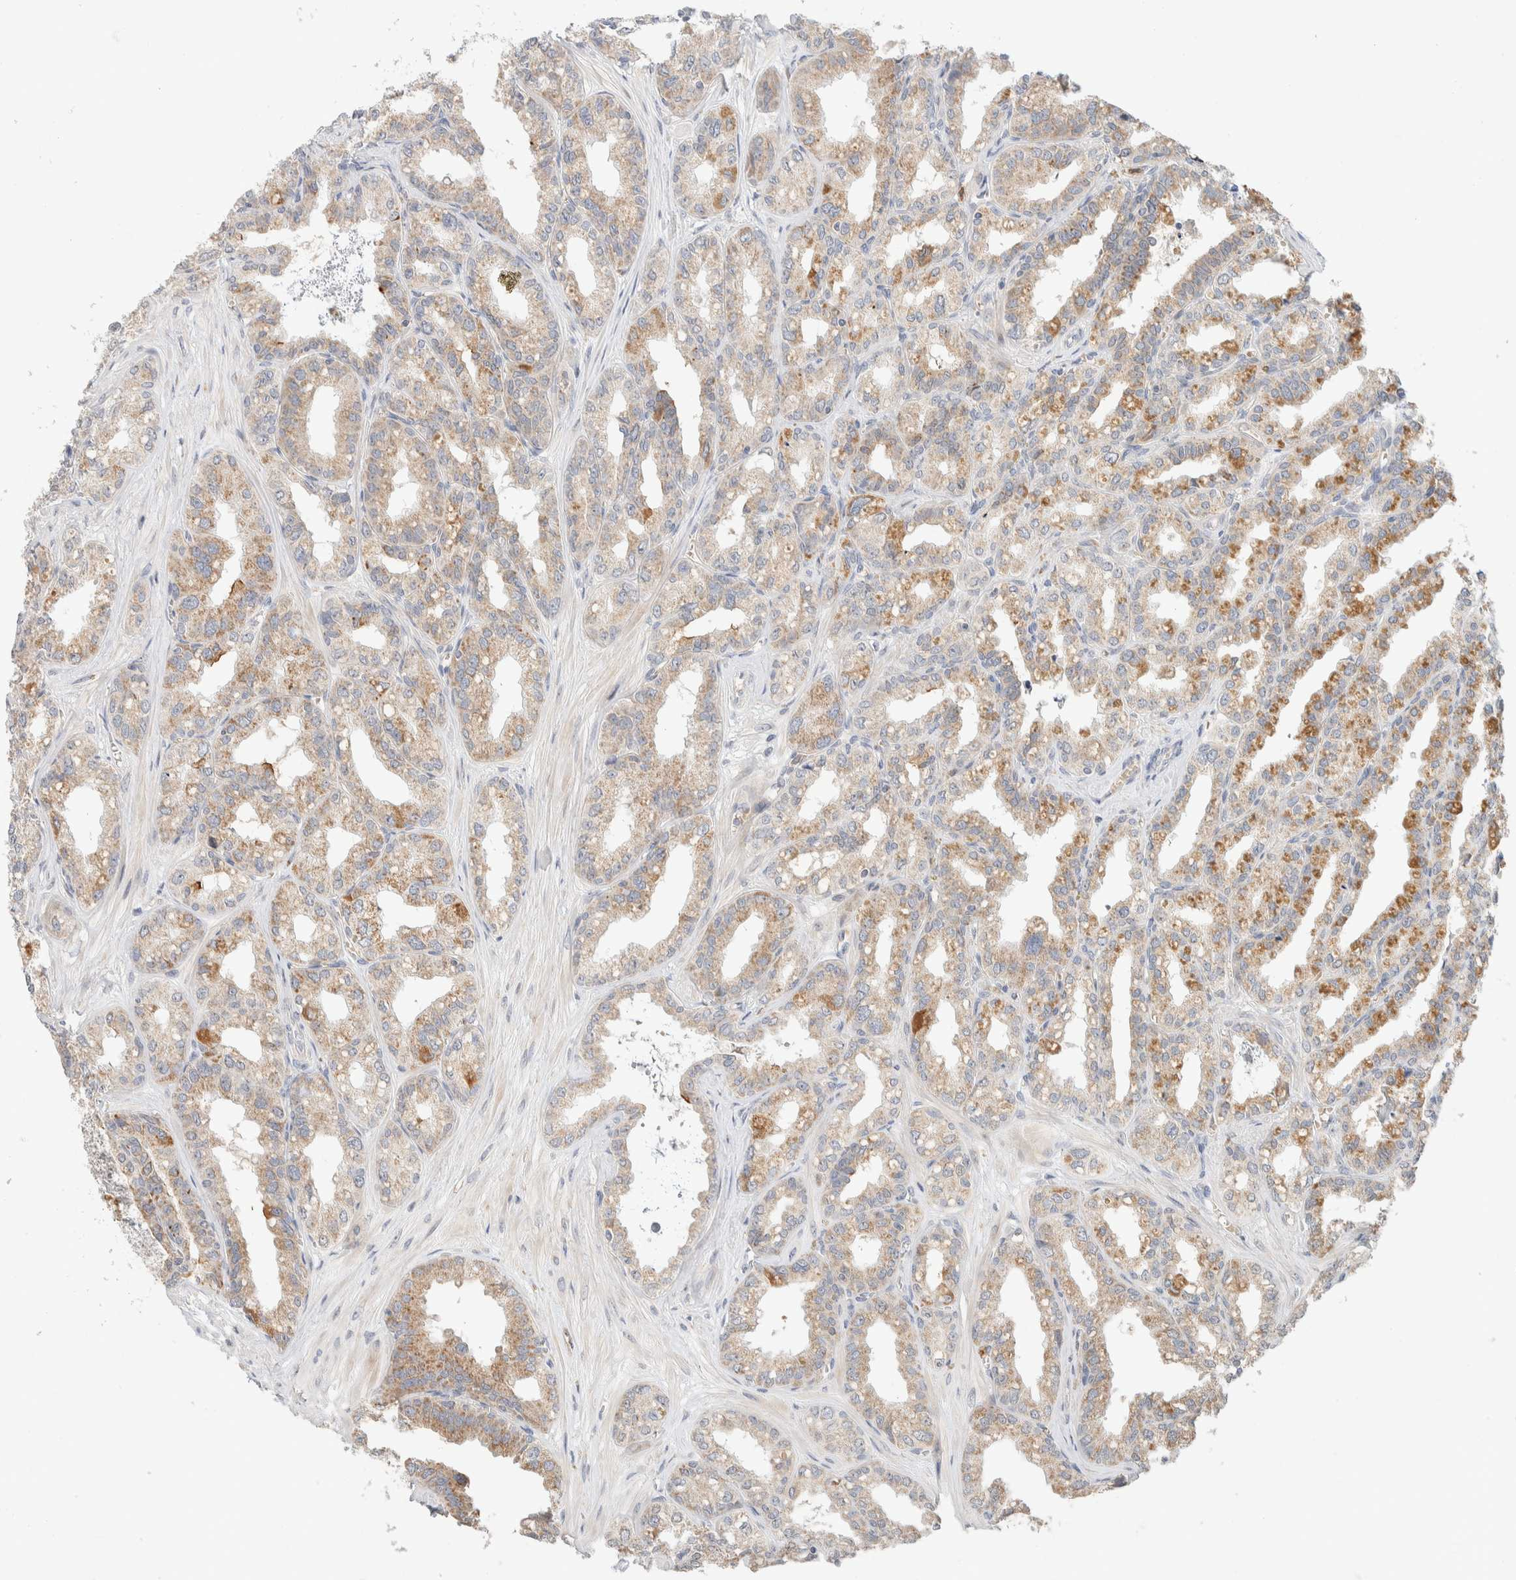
{"staining": {"intensity": "moderate", "quantity": ">75%", "location": "cytoplasmic/membranous"}, "tissue": "seminal vesicle", "cell_type": "Glandular cells", "image_type": "normal", "snomed": [{"axis": "morphology", "description": "Normal tissue, NOS"}, {"axis": "topography", "description": "Prostate"}, {"axis": "topography", "description": "Seminal veicle"}], "caption": "Protein analysis of normal seminal vesicle reveals moderate cytoplasmic/membranous staining in about >75% of glandular cells. The staining was performed using DAB (3,3'-diaminobenzidine), with brown indicating positive protein expression. Nuclei are stained blue with hematoxylin.", "gene": "HDHD3", "patient": {"sex": "male", "age": 51}}